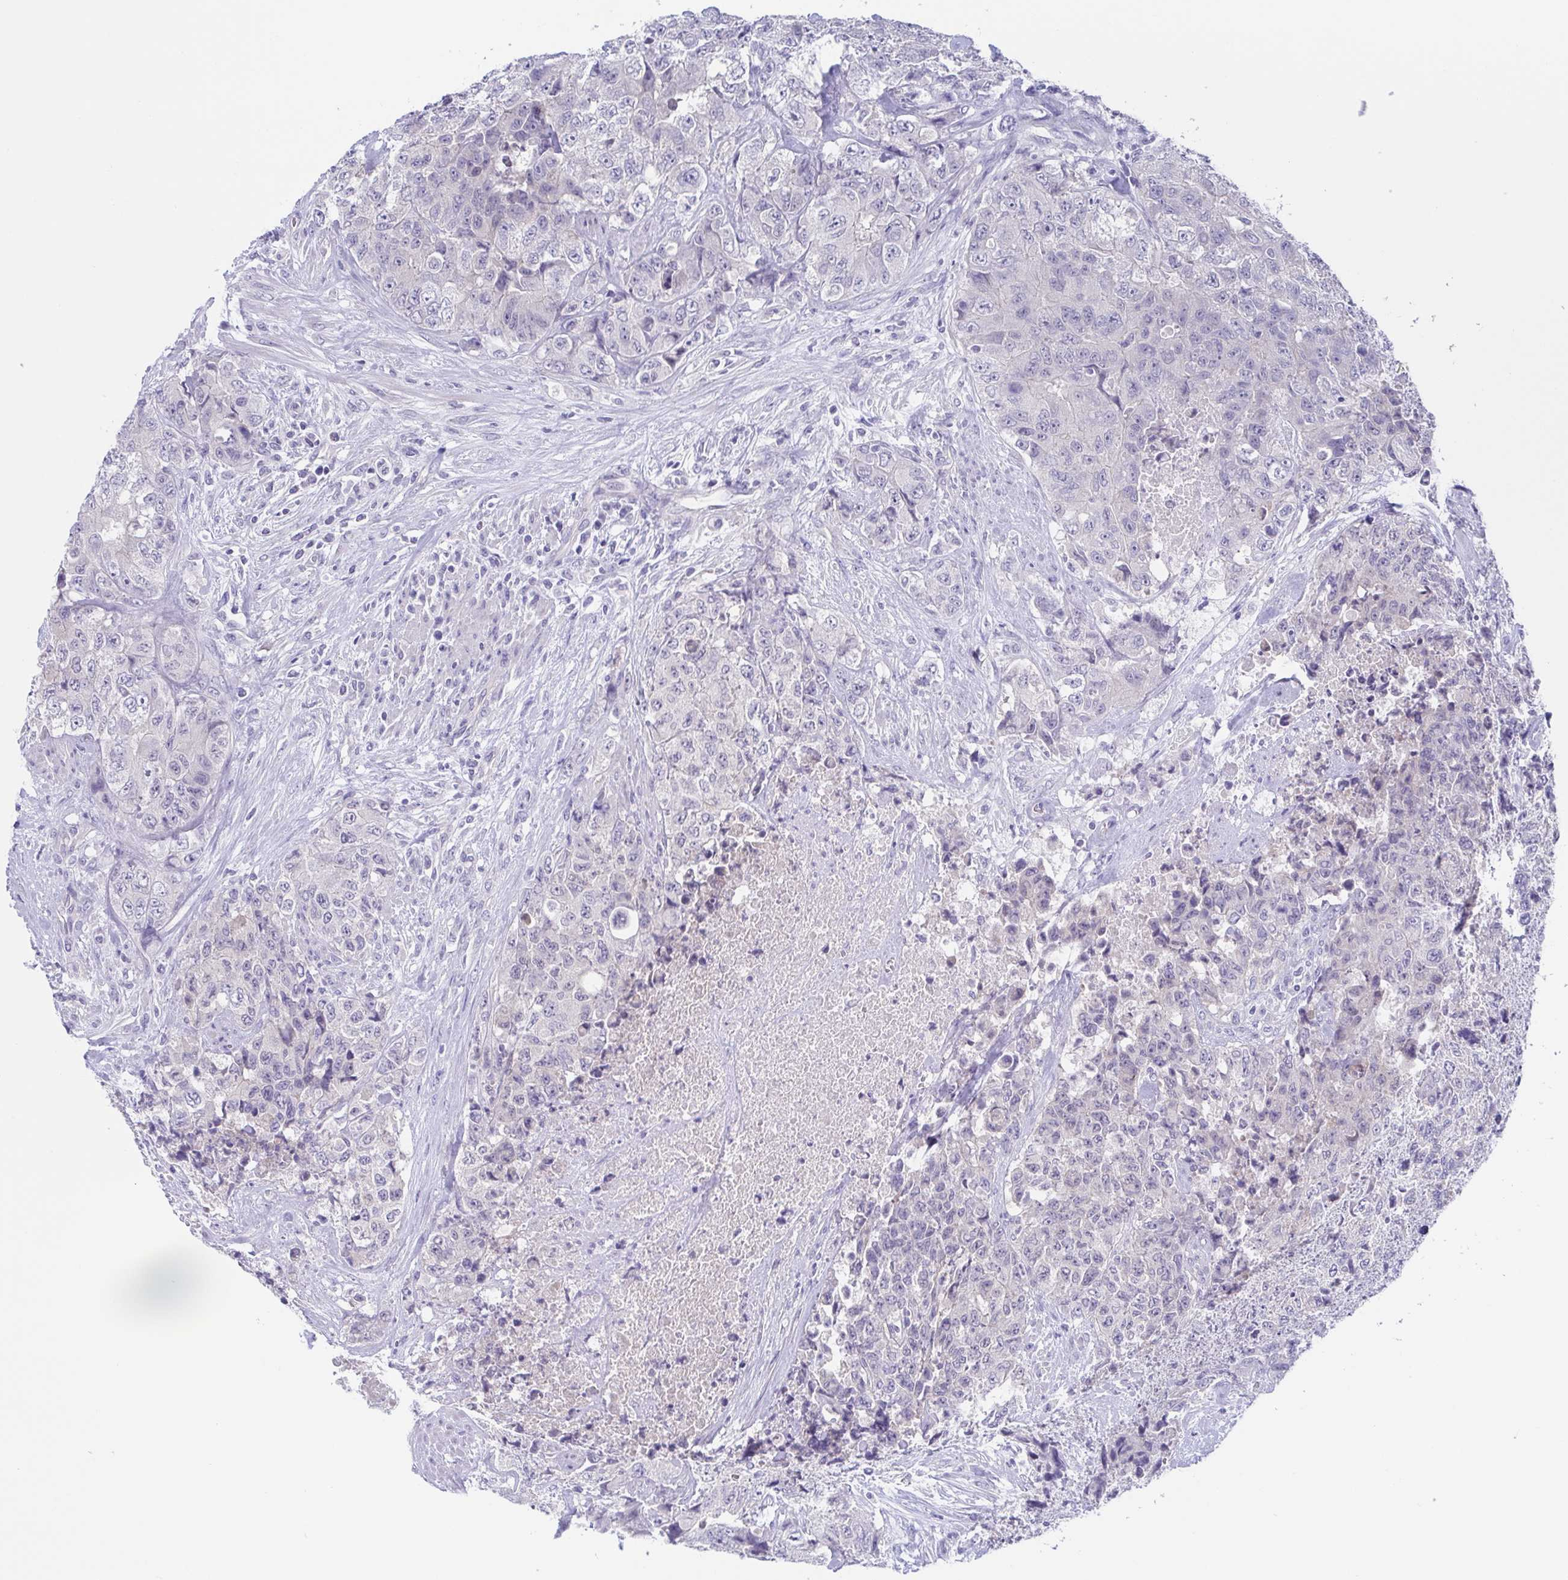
{"staining": {"intensity": "negative", "quantity": "none", "location": "none"}, "tissue": "urothelial cancer", "cell_type": "Tumor cells", "image_type": "cancer", "snomed": [{"axis": "morphology", "description": "Urothelial carcinoma, High grade"}, {"axis": "topography", "description": "Urinary bladder"}], "caption": "The histopathology image shows no significant staining in tumor cells of urothelial cancer.", "gene": "TEX12", "patient": {"sex": "female", "age": 78}}